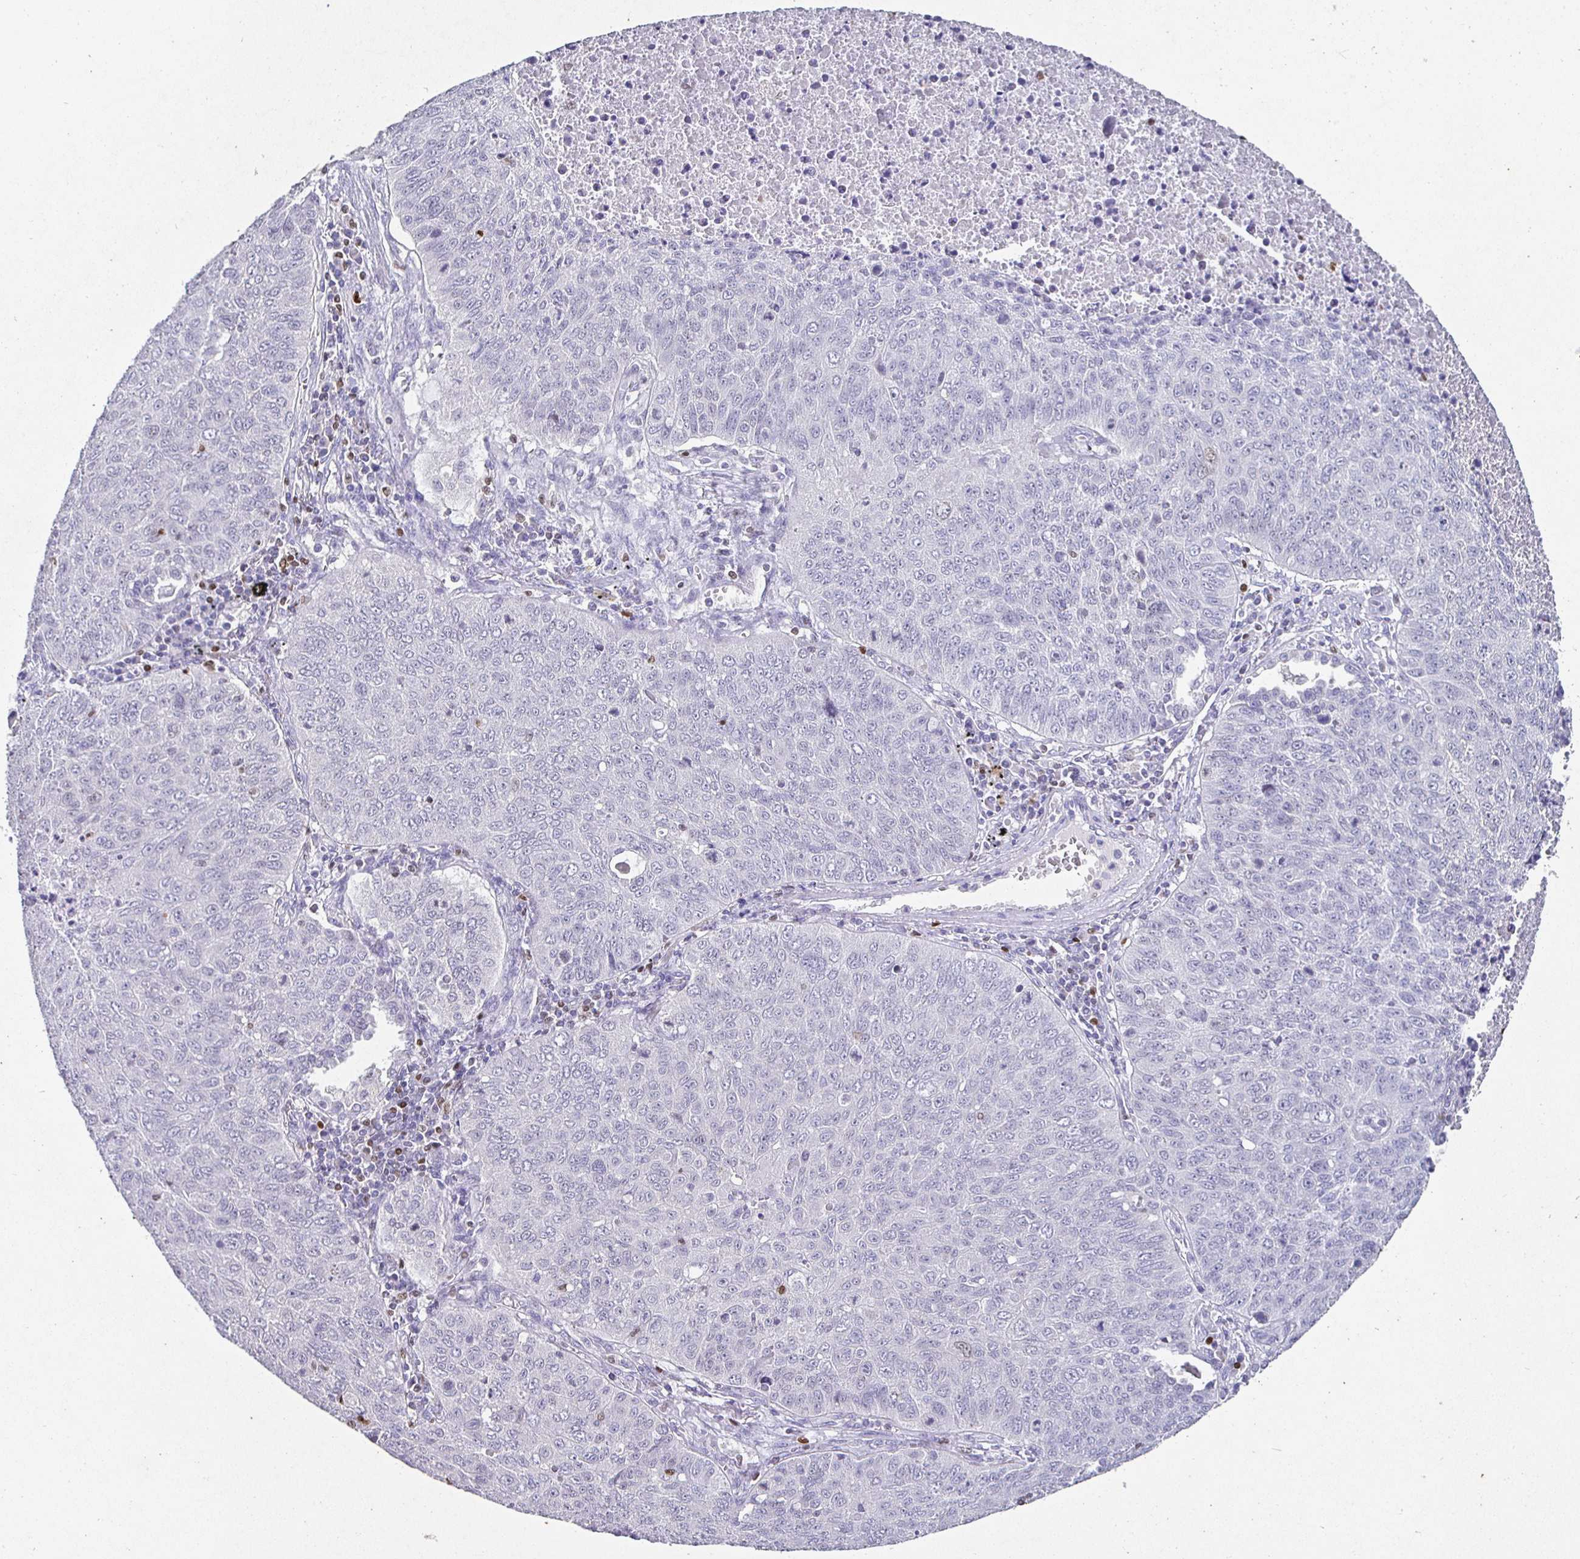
{"staining": {"intensity": "negative", "quantity": "none", "location": "none"}, "tissue": "lung cancer", "cell_type": "Tumor cells", "image_type": "cancer", "snomed": [{"axis": "morphology", "description": "Normal morphology"}, {"axis": "morphology", "description": "Aneuploidy"}, {"axis": "morphology", "description": "Squamous cell carcinoma, NOS"}, {"axis": "topography", "description": "Lymph node"}, {"axis": "topography", "description": "Lung"}], "caption": "High power microscopy image of an immunohistochemistry micrograph of lung squamous cell carcinoma, revealing no significant staining in tumor cells.", "gene": "SATB1", "patient": {"sex": "female", "age": 76}}